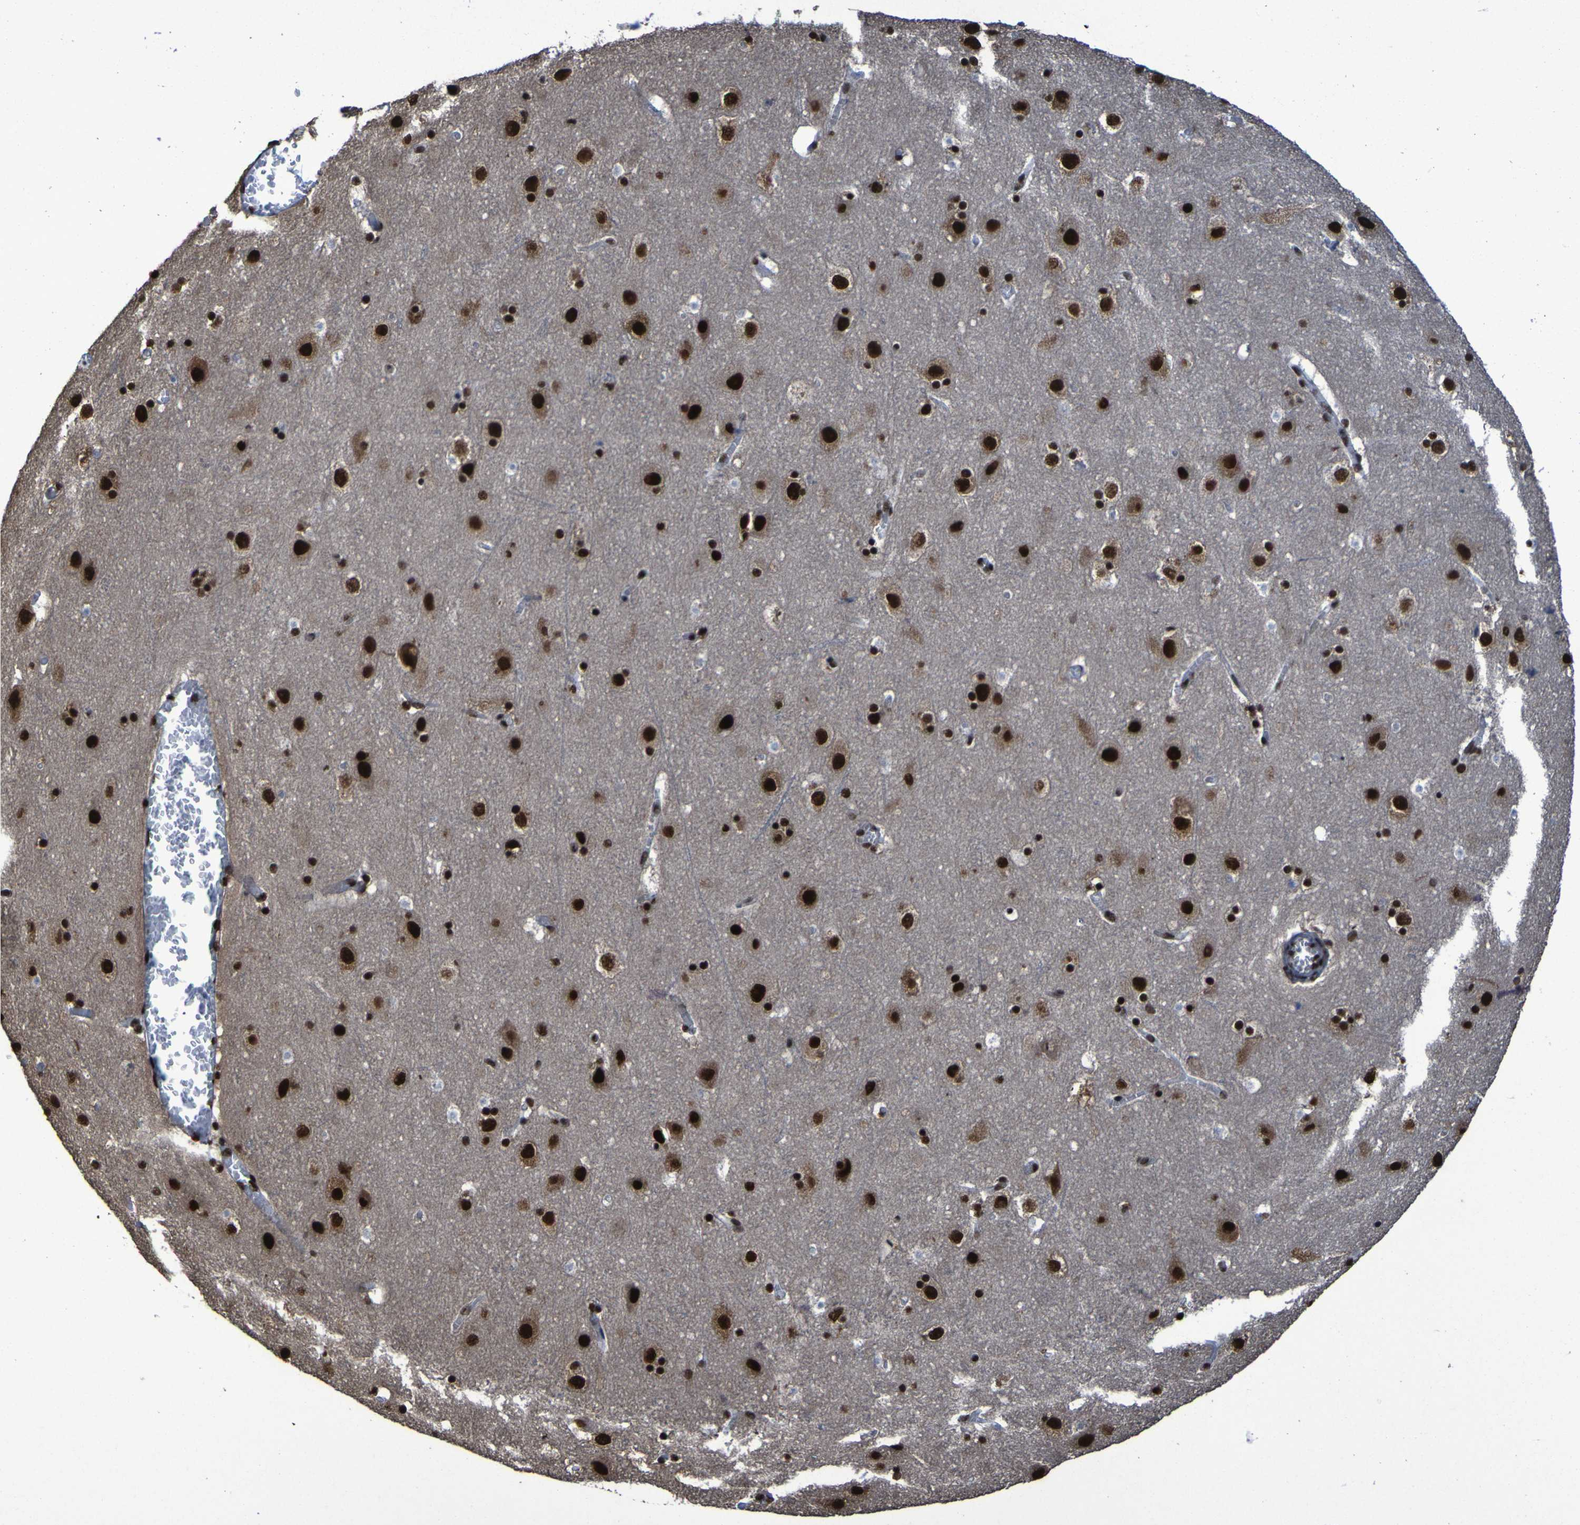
{"staining": {"intensity": "strong", "quantity": ">75%", "location": "nuclear"}, "tissue": "cerebral cortex", "cell_type": "Endothelial cells", "image_type": "normal", "snomed": [{"axis": "morphology", "description": "Normal tissue, NOS"}, {"axis": "topography", "description": "Cerebral cortex"}], "caption": "IHC of benign cerebral cortex reveals high levels of strong nuclear expression in about >75% of endothelial cells.", "gene": "HNRNPR", "patient": {"sex": "male", "age": 45}}